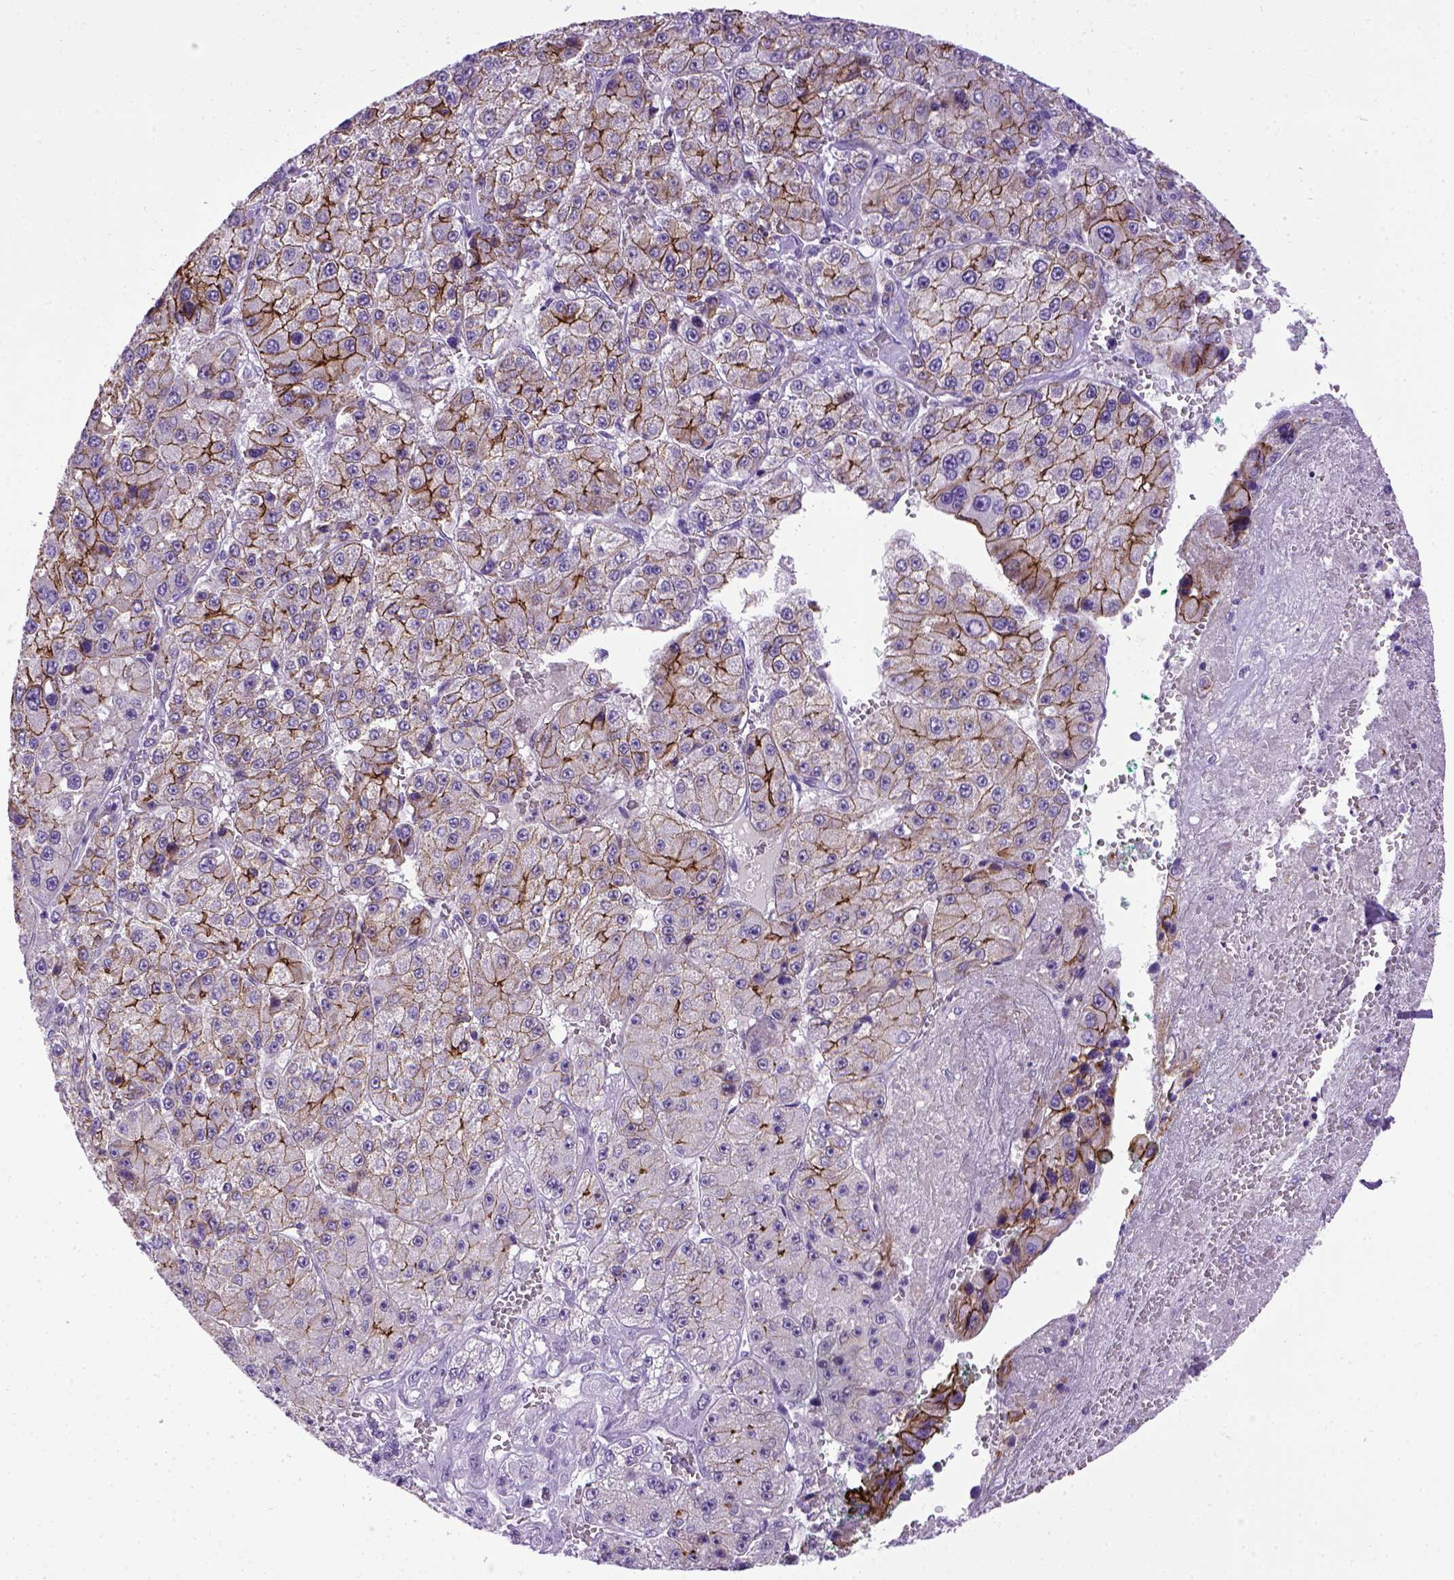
{"staining": {"intensity": "strong", "quantity": ">75%", "location": "cytoplasmic/membranous"}, "tissue": "liver cancer", "cell_type": "Tumor cells", "image_type": "cancer", "snomed": [{"axis": "morphology", "description": "Carcinoma, Hepatocellular, NOS"}, {"axis": "topography", "description": "Liver"}], "caption": "Immunohistochemical staining of human liver cancer (hepatocellular carcinoma) exhibits high levels of strong cytoplasmic/membranous expression in approximately >75% of tumor cells.", "gene": "CDH1", "patient": {"sex": "female", "age": 73}}